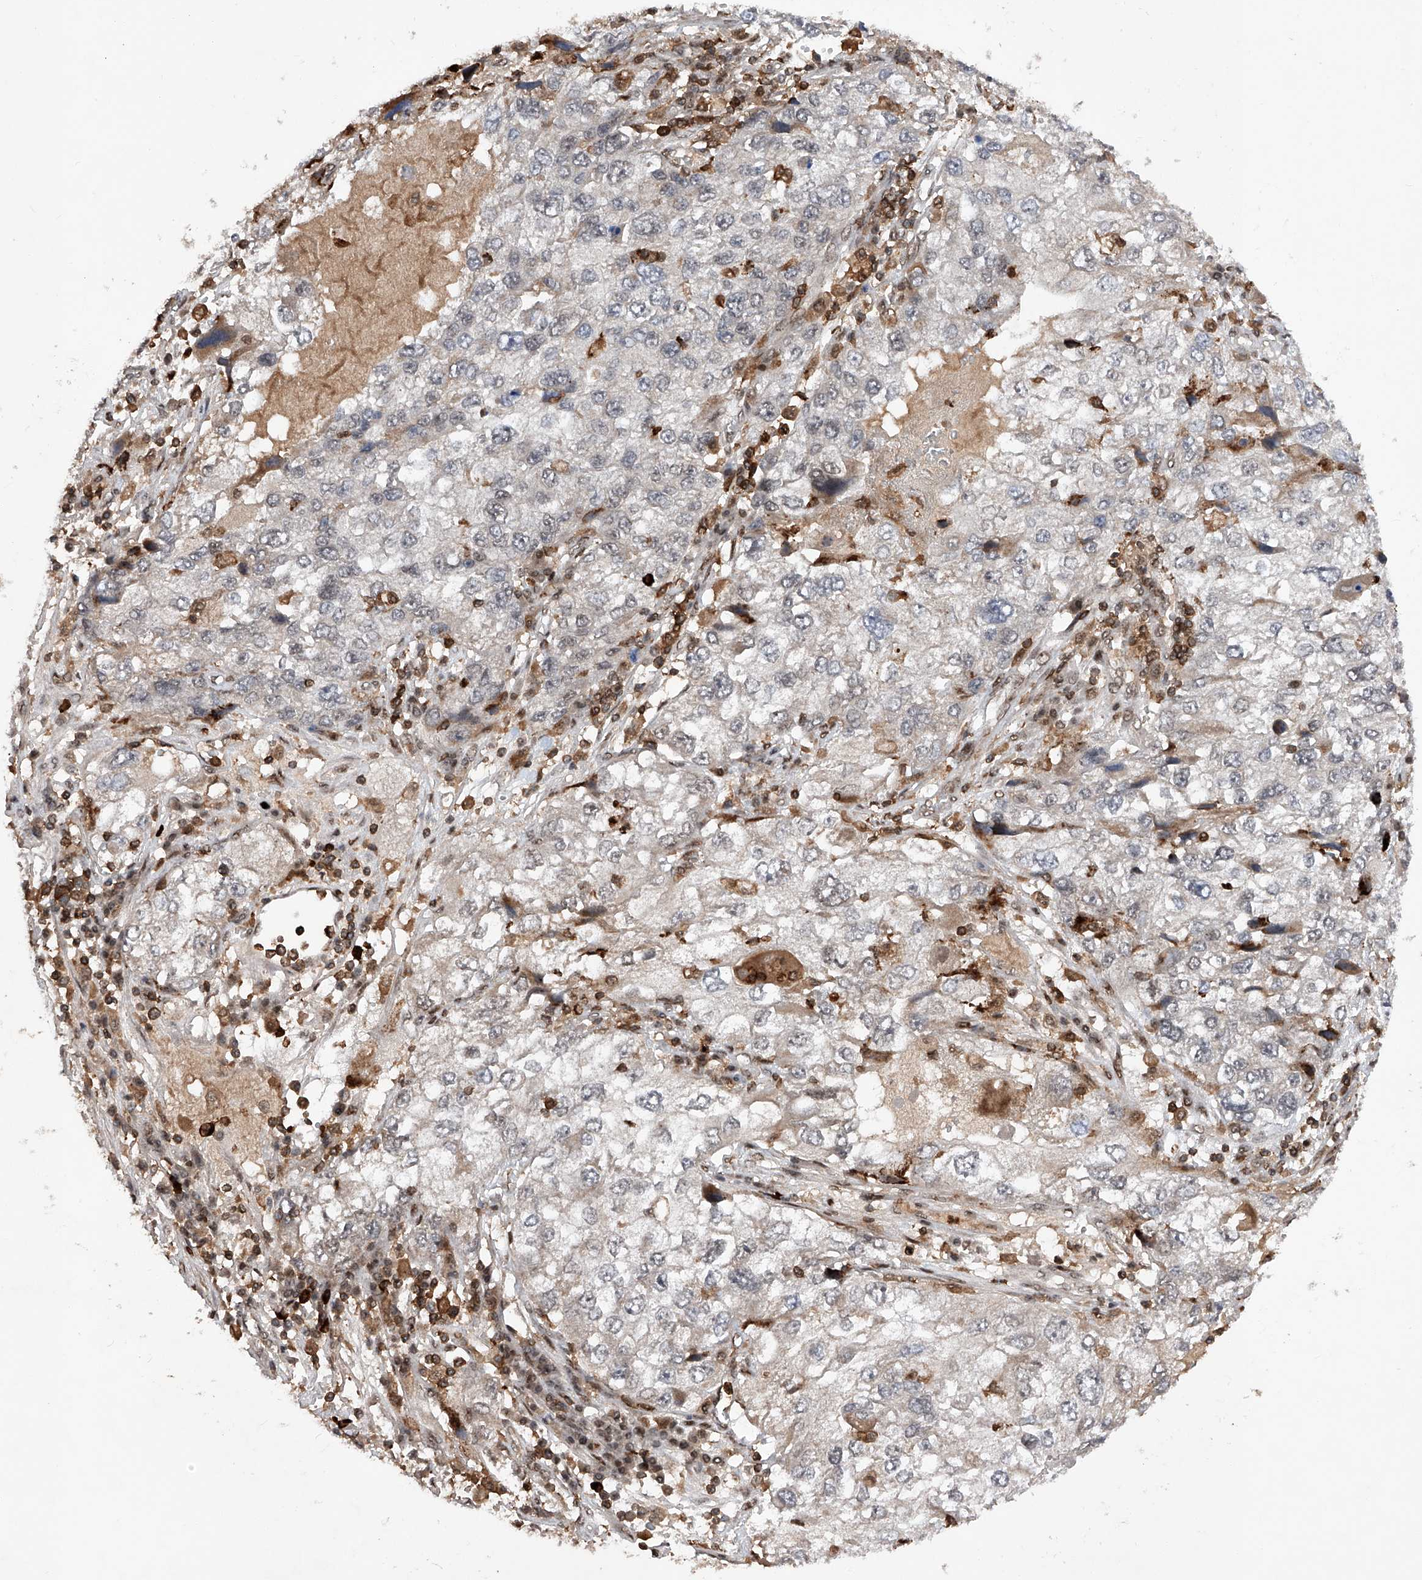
{"staining": {"intensity": "negative", "quantity": "none", "location": "none"}, "tissue": "endometrial cancer", "cell_type": "Tumor cells", "image_type": "cancer", "snomed": [{"axis": "morphology", "description": "Adenocarcinoma, NOS"}, {"axis": "topography", "description": "Endometrium"}], "caption": "Immunohistochemical staining of human endometrial adenocarcinoma displays no significant expression in tumor cells.", "gene": "ZNF280D", "patient": {"sex": "female", "age": 49}}